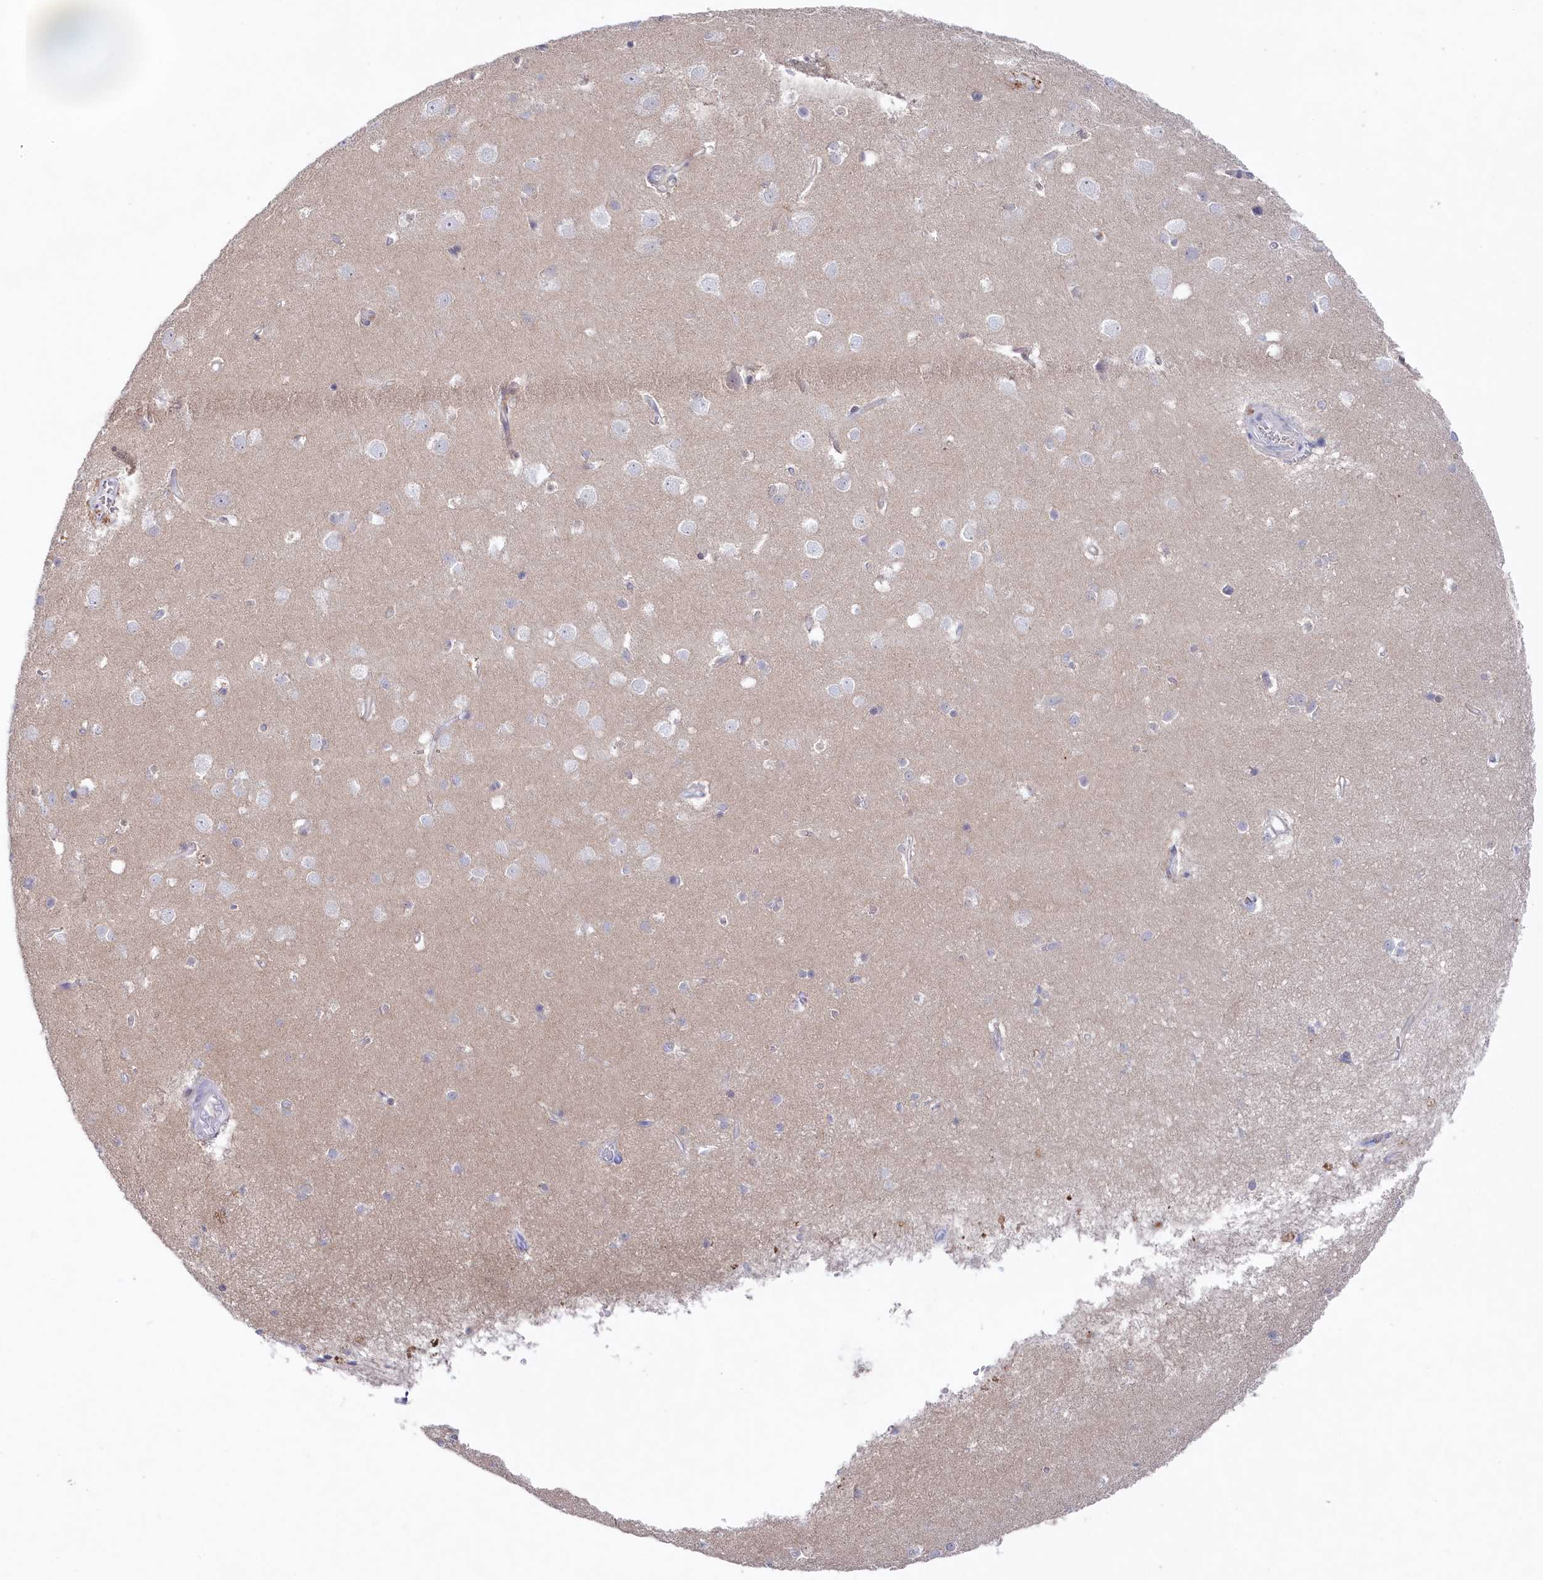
{"staining": {"intensity": "negative", "quantity": "none", "location": "none"}, "tissue": "cerebral cortex", "cell_type": "Endothelial cells", "image_type": "normal", "snomed": [{"axis": "morphology", "description": "Normal tissue, NOS"}, {"axis": "topography", "description": "Cerebral cortex"}], "caption": "The micrograph shows no significant positivity in endothelial cells of cerebral cortex.", "gene": "AAMDC", "patient": {"sex": "male", "age": 54}}